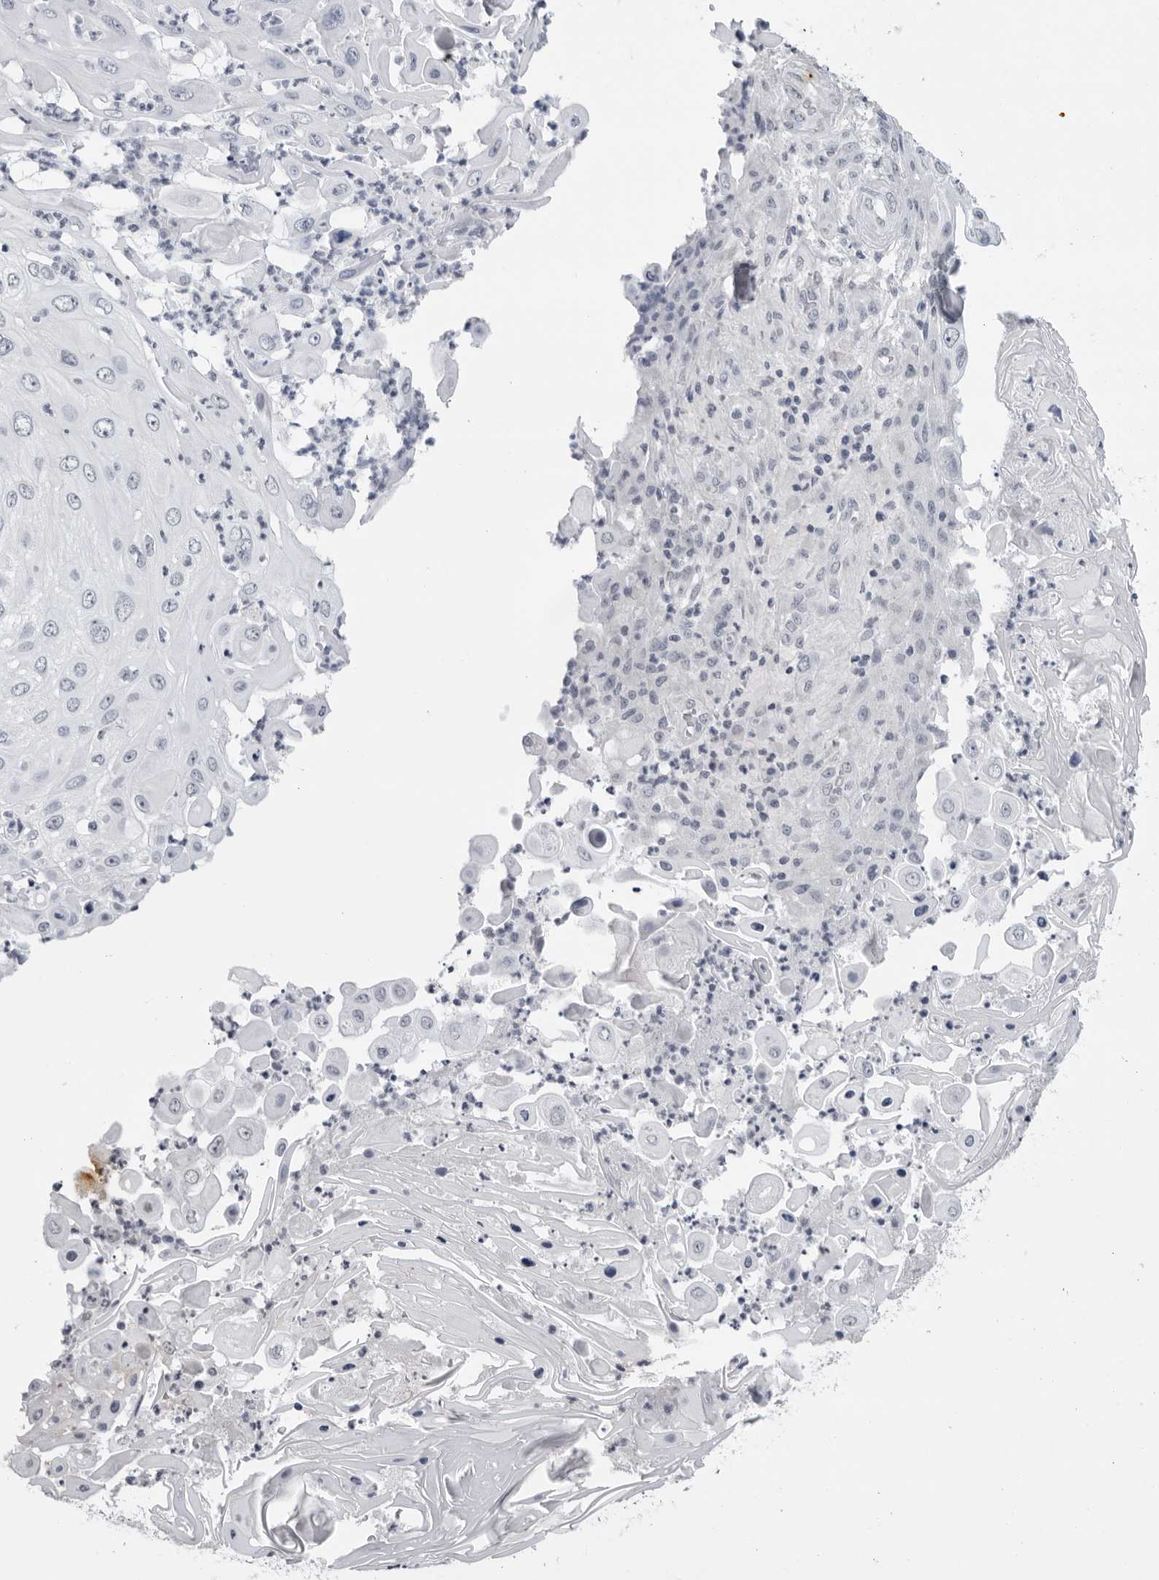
{"staining": {"intensity": "negative", "quantity": "none", "location": "none"}, "tissue": "skin cancer", "cell_type": "Tumor cells", "image_type": "cancer", "snomed": [{"axis": "morphology", "description": "Squamous cell carcinoma, NOS"}, {"axis": "topography", "description": "Skin"}], "caption": "A micrograph of human skin cancer is negative for staining in tumor cells.", "gene": "SERPINF2", "patient": {"sex": "female", "age": 44}}